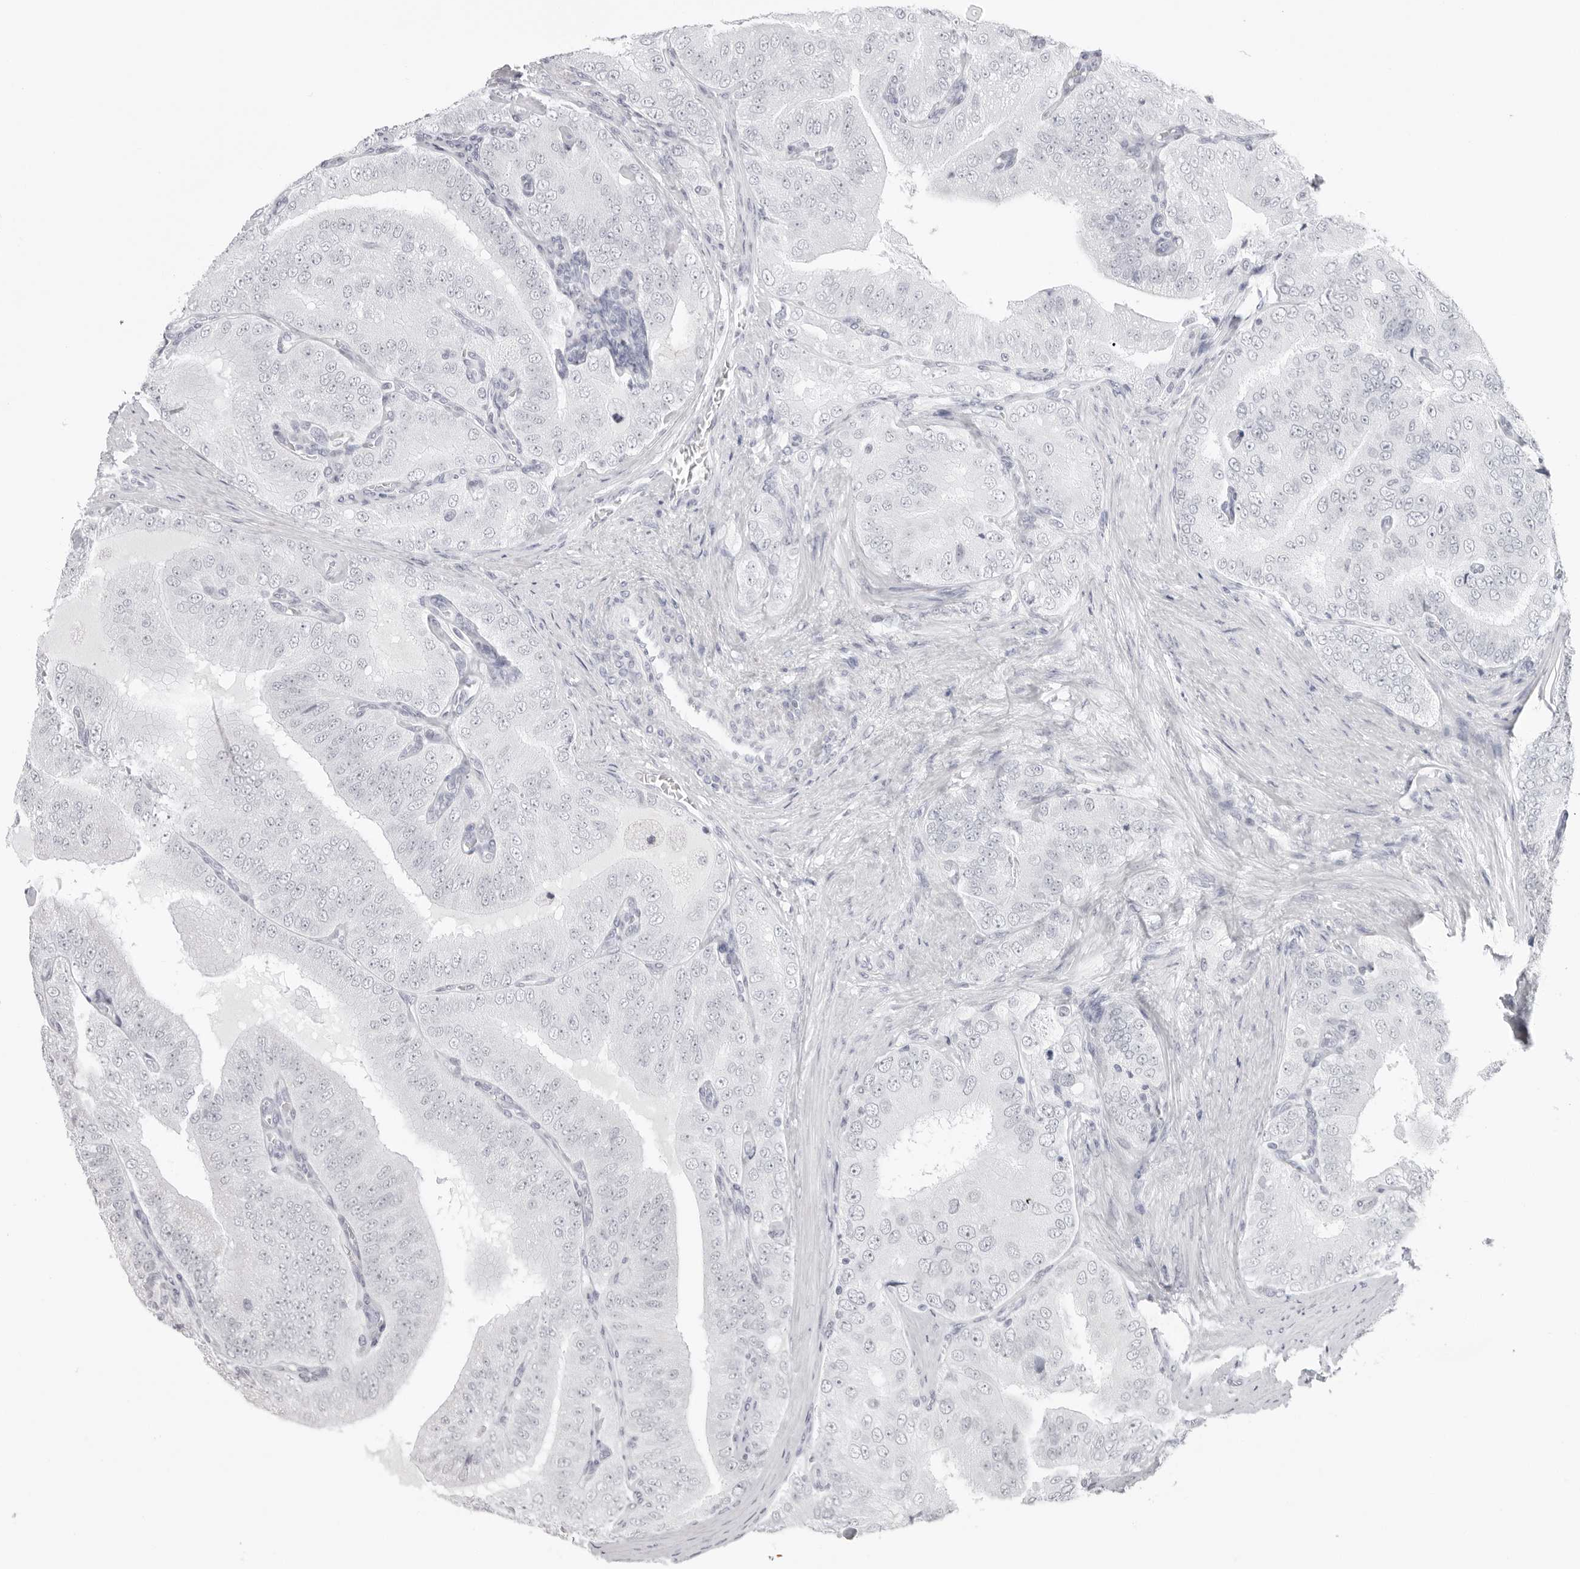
{"staining": {"intensity": "negative", "quantity": "none", "location": "none"}, "tissue": "prostate cancer", "cell_type": "Tumor cells", "image_type": "cancer", "snomed": [{"axis": "morphology", "description": "Adenocarcinoma, High grade"}, {"axis": "topography", "description": "Prostate"}], "caption": "DAB (3,3'-diaminobenzidine) immunohistochemical staining of adenocarcinoma (high-grade) (prostate) shows no significant expression in tumor cells.", "gene": "KLK12", "patient": {"sex": "male", "age": 58}}